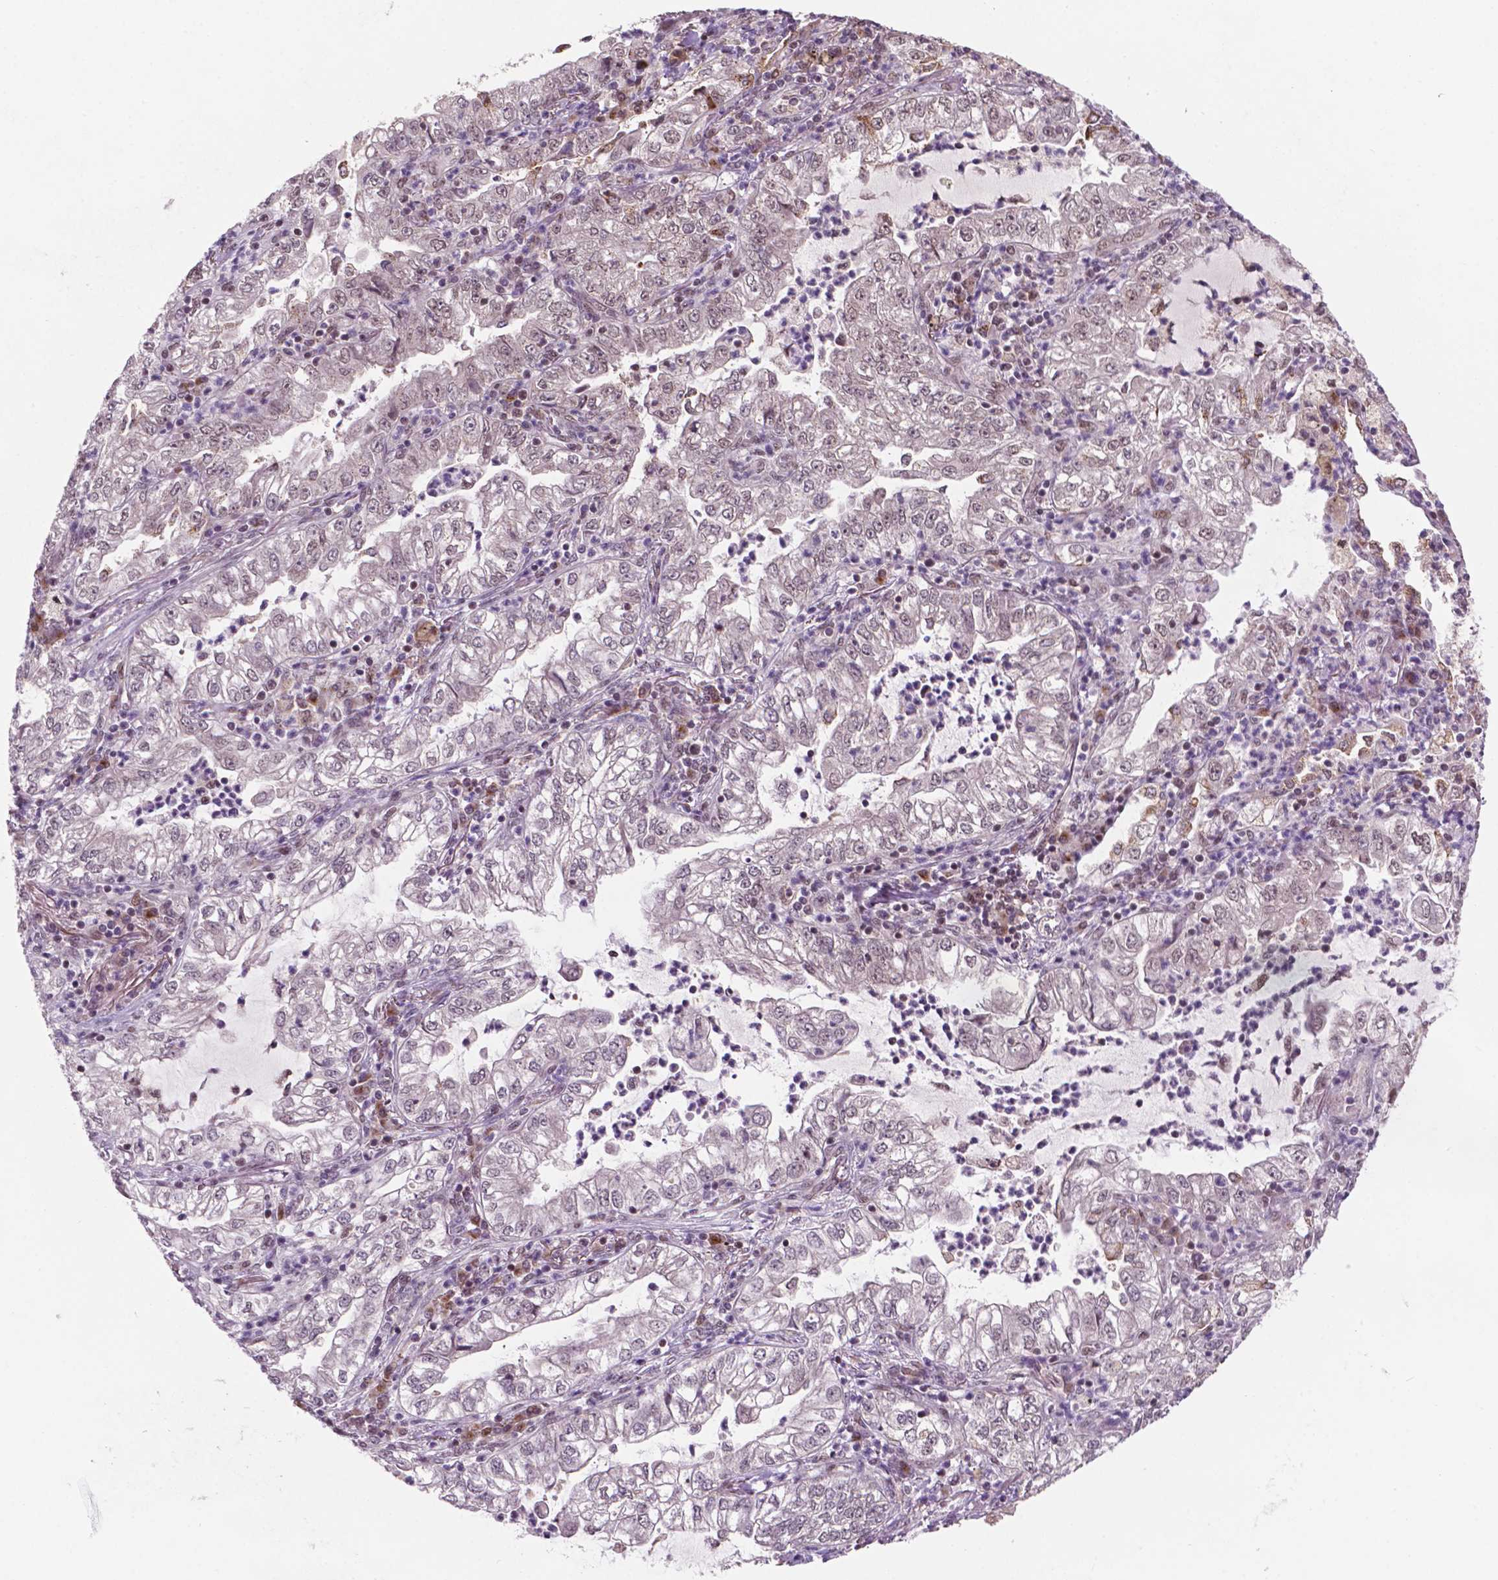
{"staining": {"intensity": "weak", "quantity": "<25%", "location": "nuclear"}, "tissue": "lung cancer", "cell_type": "Tumor cells", "image_type": "cancer", "snomed": [{"axis": "morphology", "description": "Adenocarcinoma, NOS"}, {"axis": "topography", "description": "Lung"}], "caption": "Human lung cancer stained for a protein using immunohistochemistry (IHC) demonstrates no expression in tumor cells.", "gene": "PER2", "patient": {"sex": "female", "age": 73}}